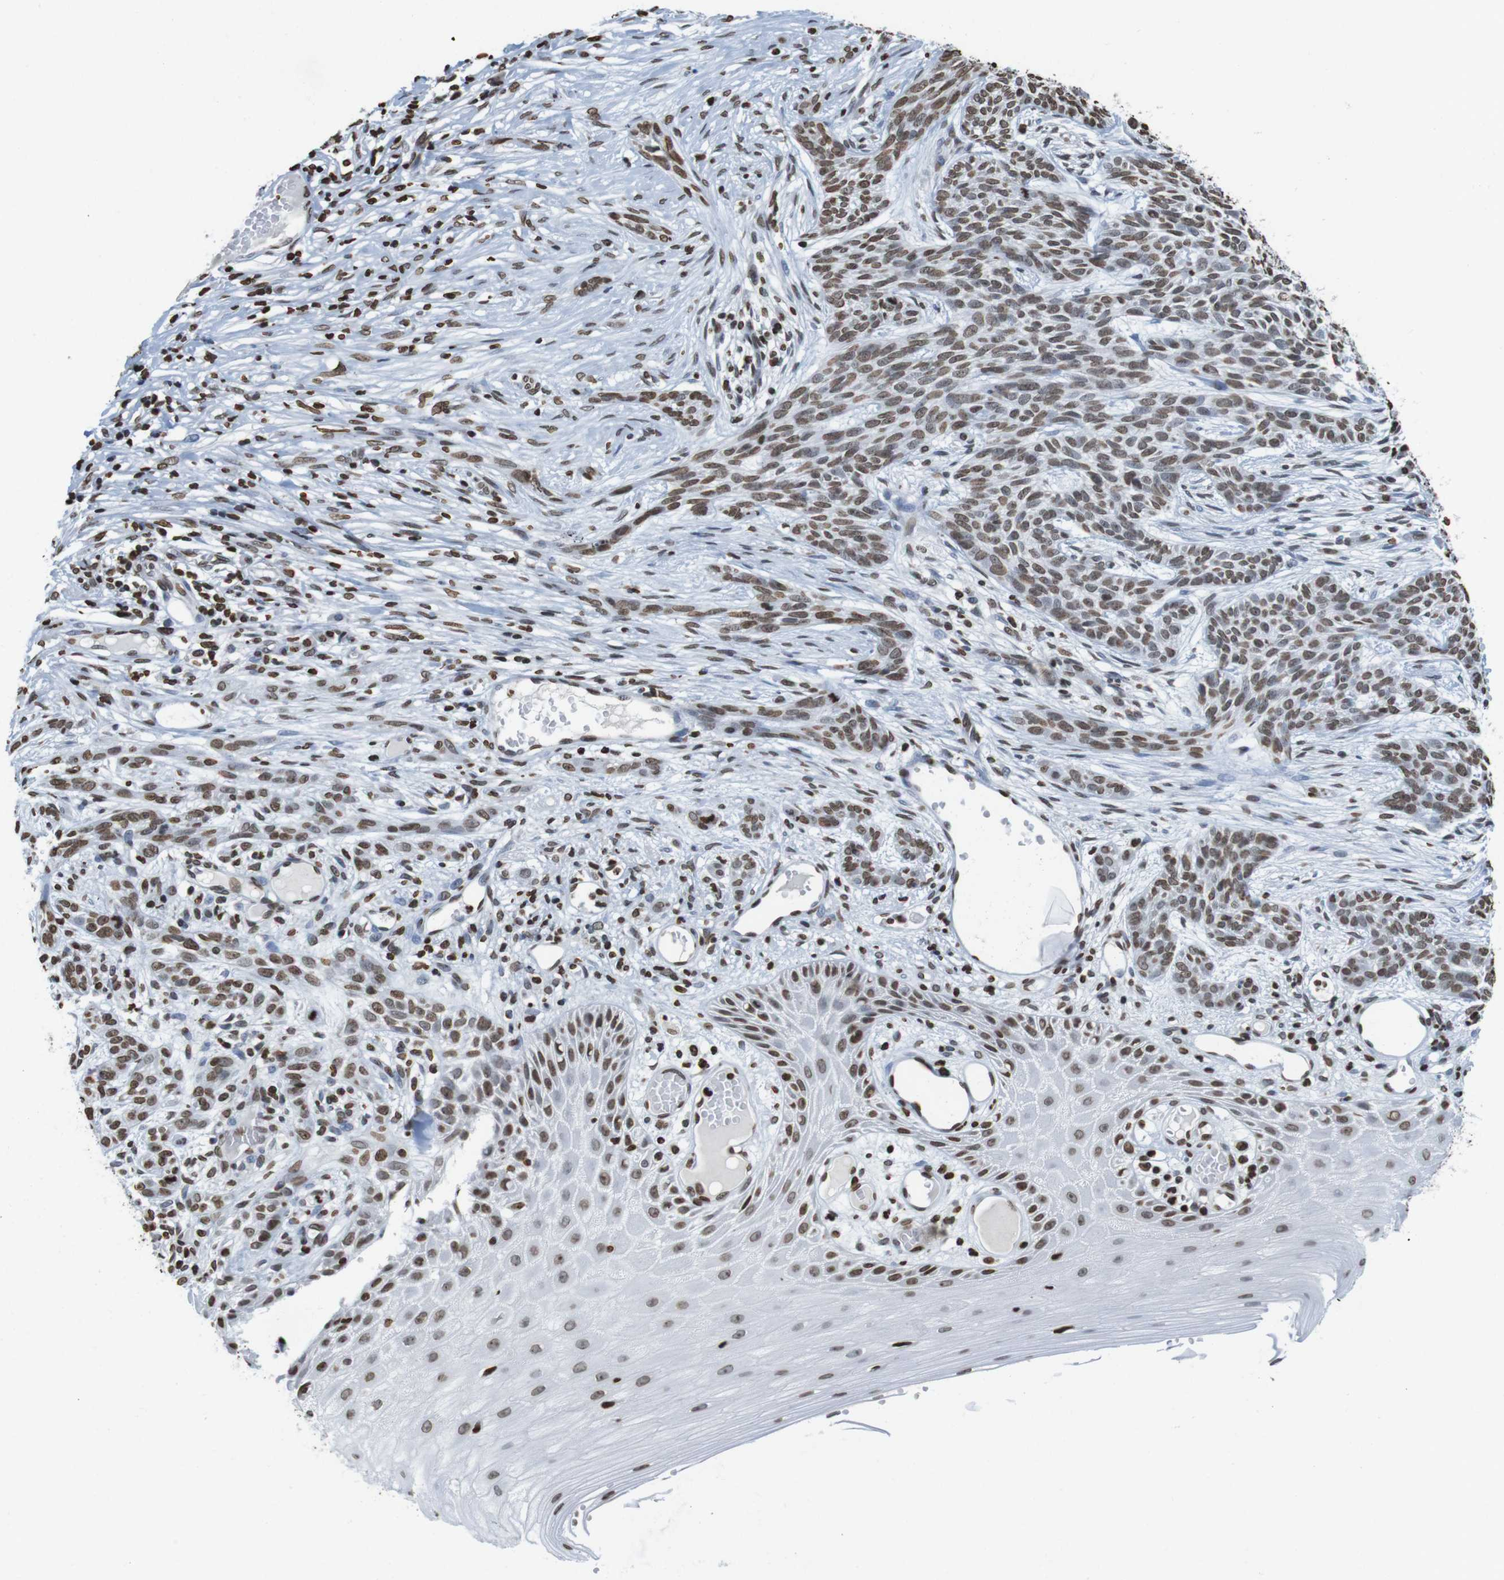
{"staining": {"intensity": "moderate", "quantity": ">75%", "location": "nuclear"}, "tissue": "skin cancer", "cell_type": "Tumor cells", "image_type": "cancer", "snomed": [{"axis": "morphology", "description": "Basal cell carcinoma"}, {"axis": "topography", "description": "Skin"}], "caption": "Skin cancer stained with a protein marker displays moderate staining in tumor cells.", "gene": "BSX", "patient": {"sex": "female", "age": 59}}